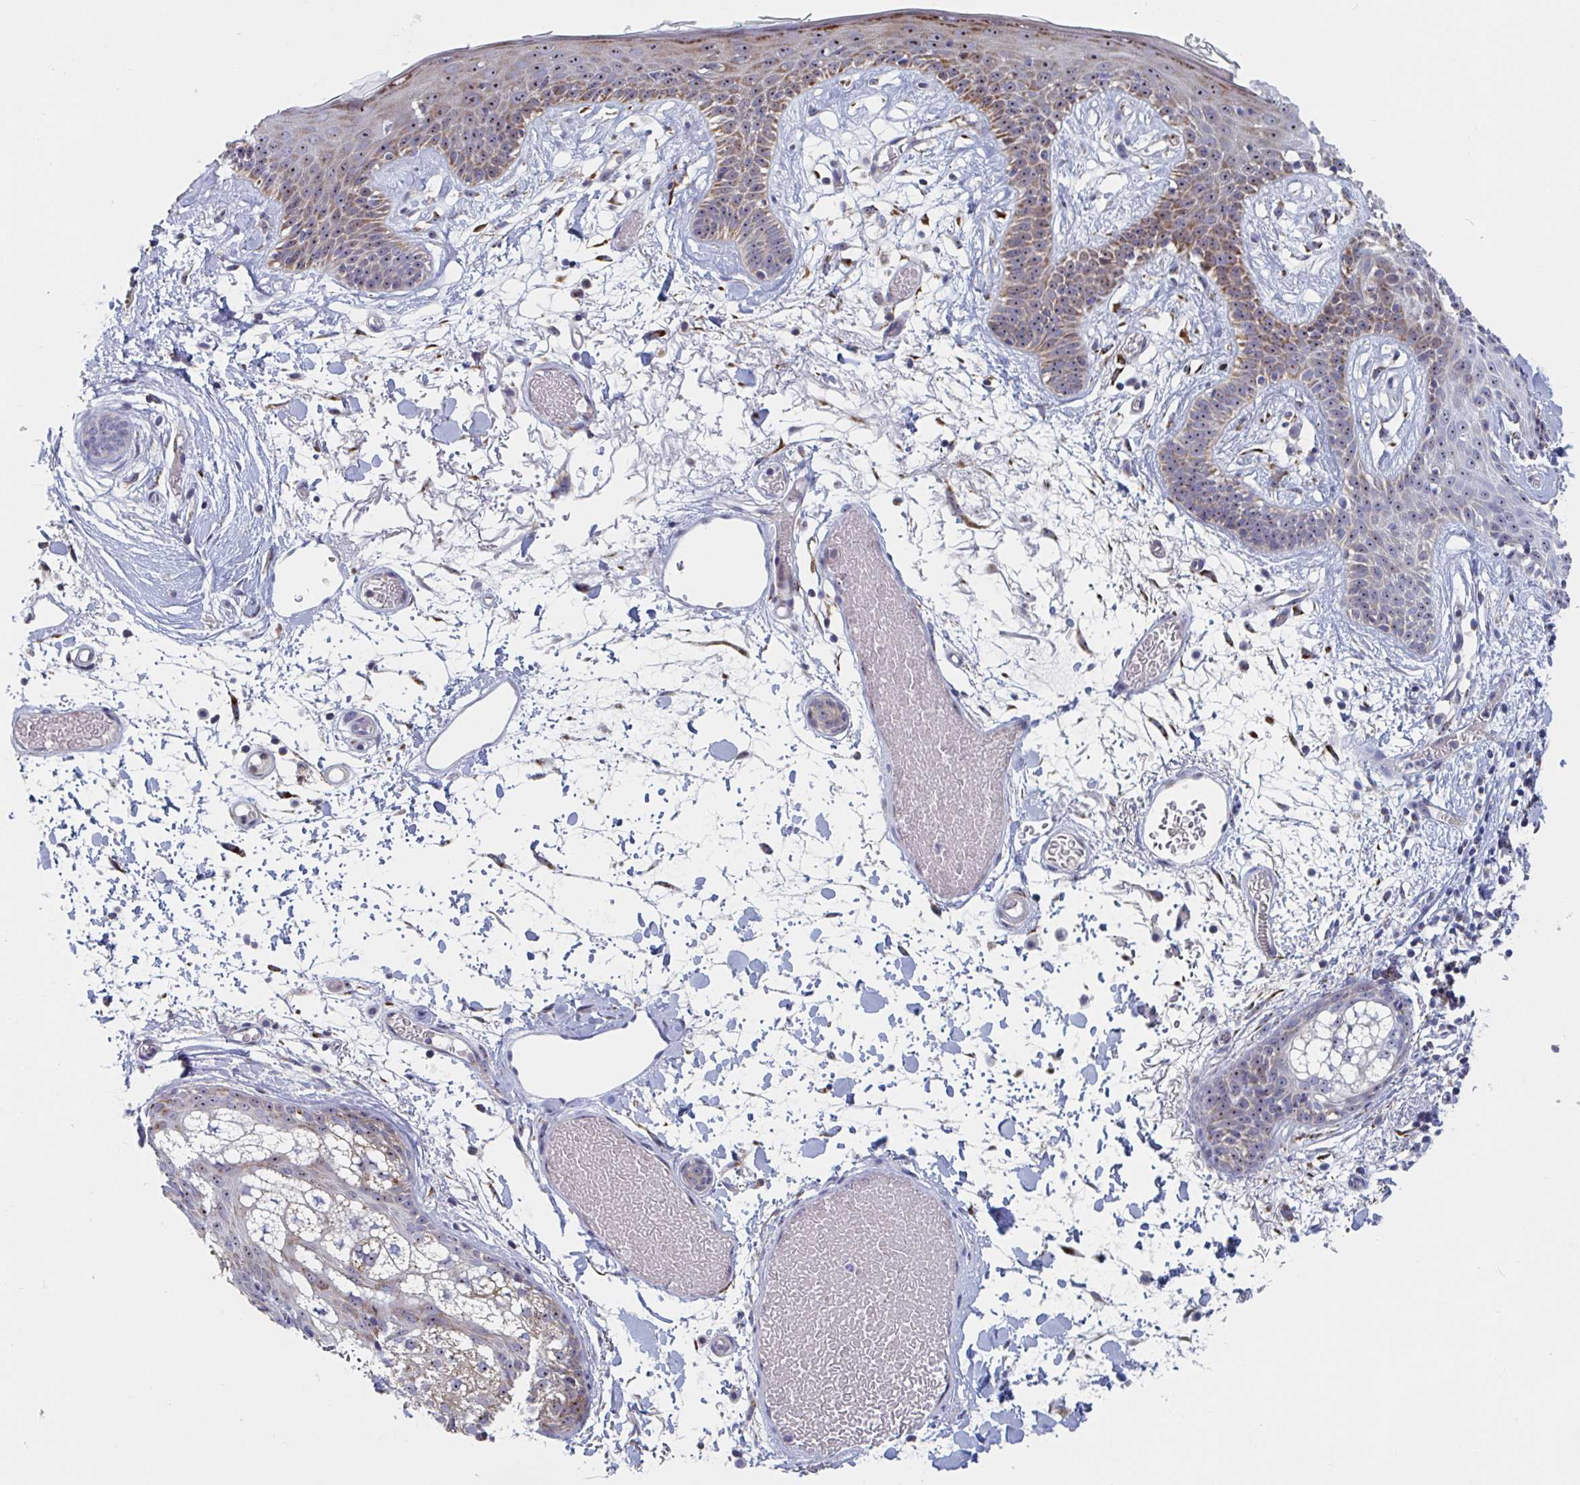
{"staining": {"intensity": "strong", "quantity": "25%-75%", "location": "cytoplasmic/membranous"}, "tissue": "skin", "cell_type": "Fibroblasts", "image_type": "normal", "snomed": [{"axis": "morphology", "description": "Normal tissue, NOS"}, {"axis": "topography", "description": "Skin"}], "caption": "Strong cytoplasmic/membranous staining for a protein is identified in approximately 25%-75% of fibroblasts of benign skin using immunohistochemistry (IHC).", "gene": "MRPL53", "patient": {"sex": "male", "age": 79}}